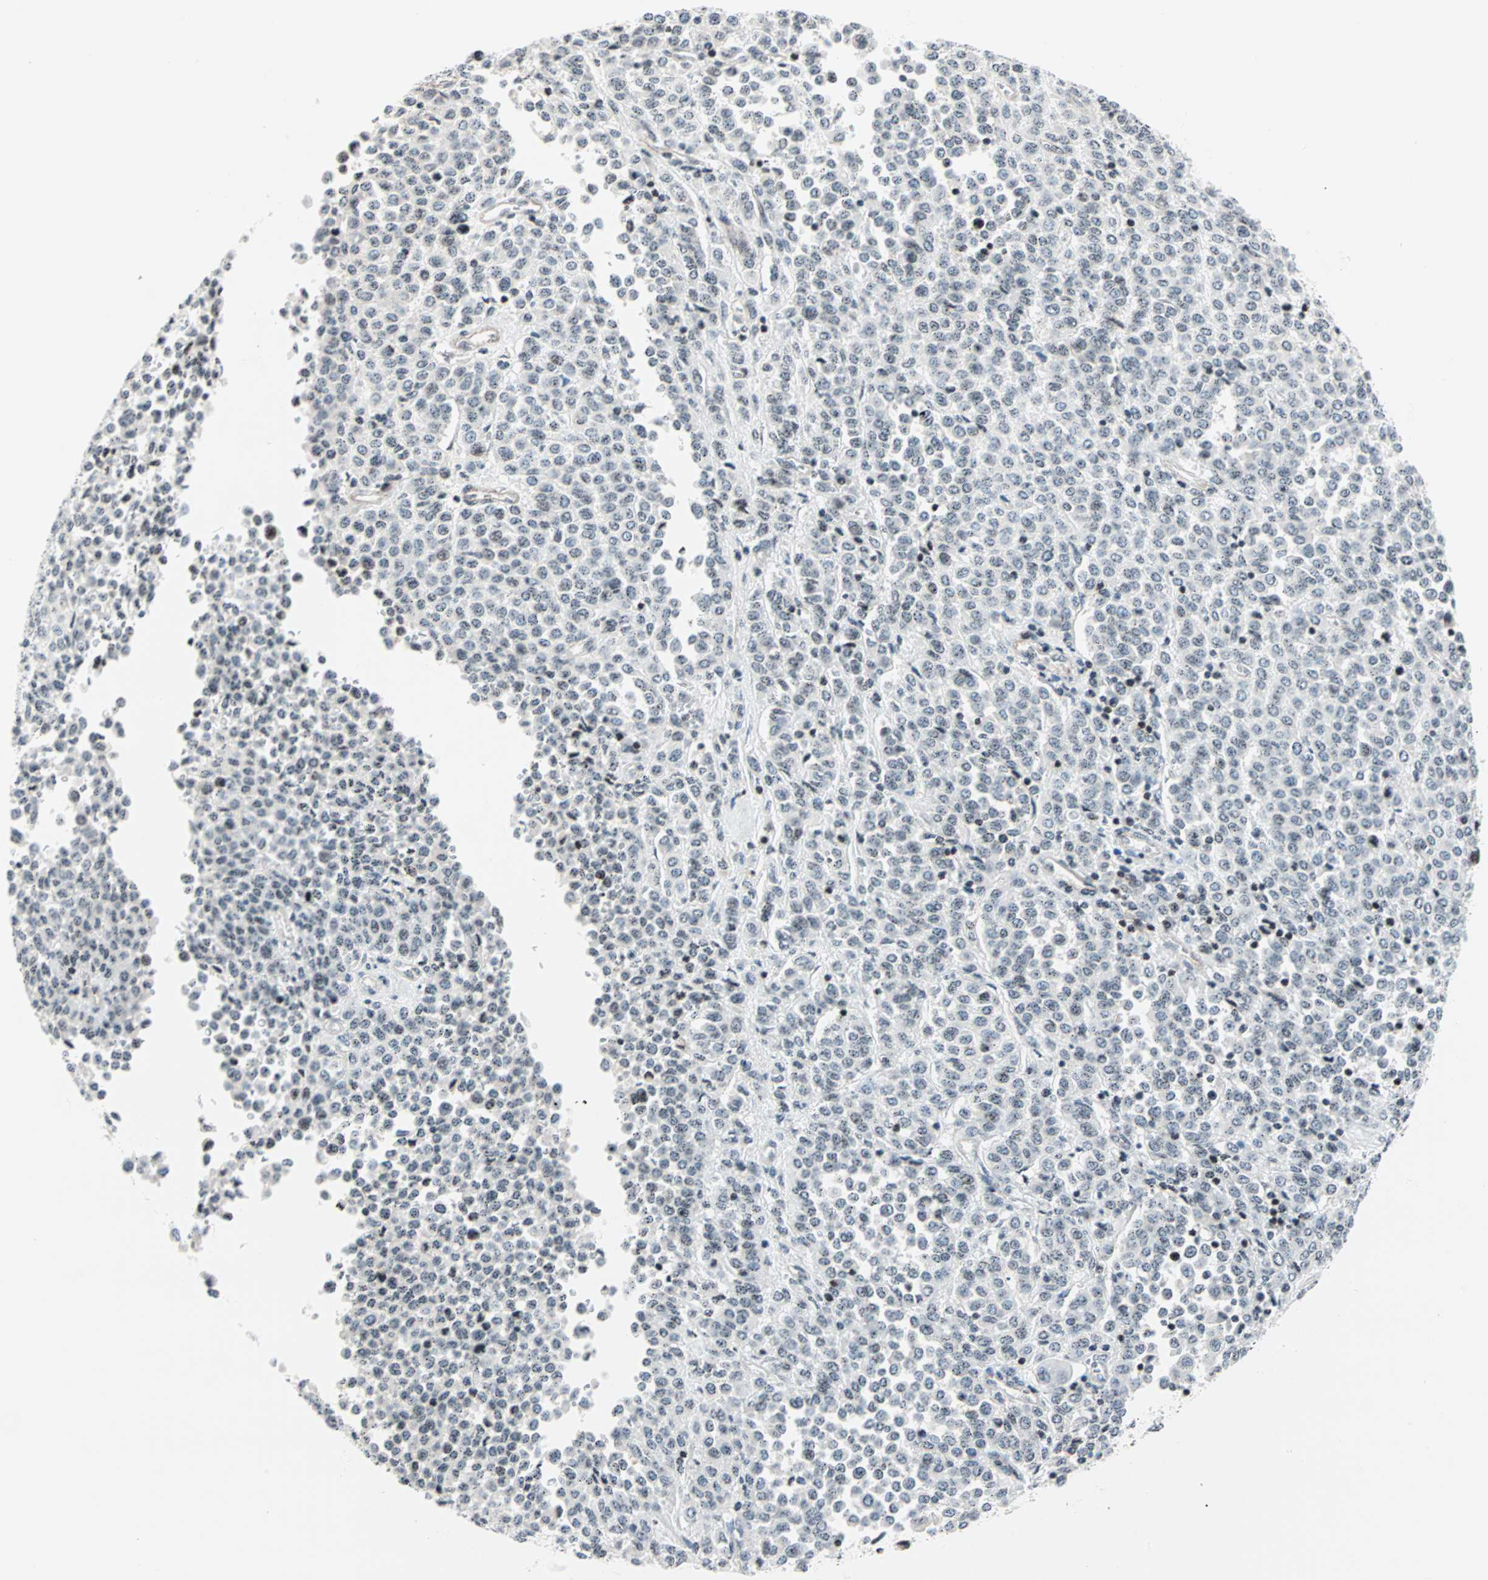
{"staining": {"intensity": "weak", "quantity": "25%-75%", "location": "nuclear"}, "tissue": "melanoma", "cell_type": "Tumor cells", "image_type": "cancer", "snomed": [{"axis": "morphology", "description": "Malignant melanoma, Metastatic site"}, {"axis": "topography", "description": "Pancreas"}], "caption": "Protein staining of melanoma tissue displays weak nuclear expression in approximately 25%-75% of tumor cells. The protein of interest is shown in brown color, while the nuclei are stained blue.", "gene": "CENPA", "patient": {"sex": "female", "age": 30}}